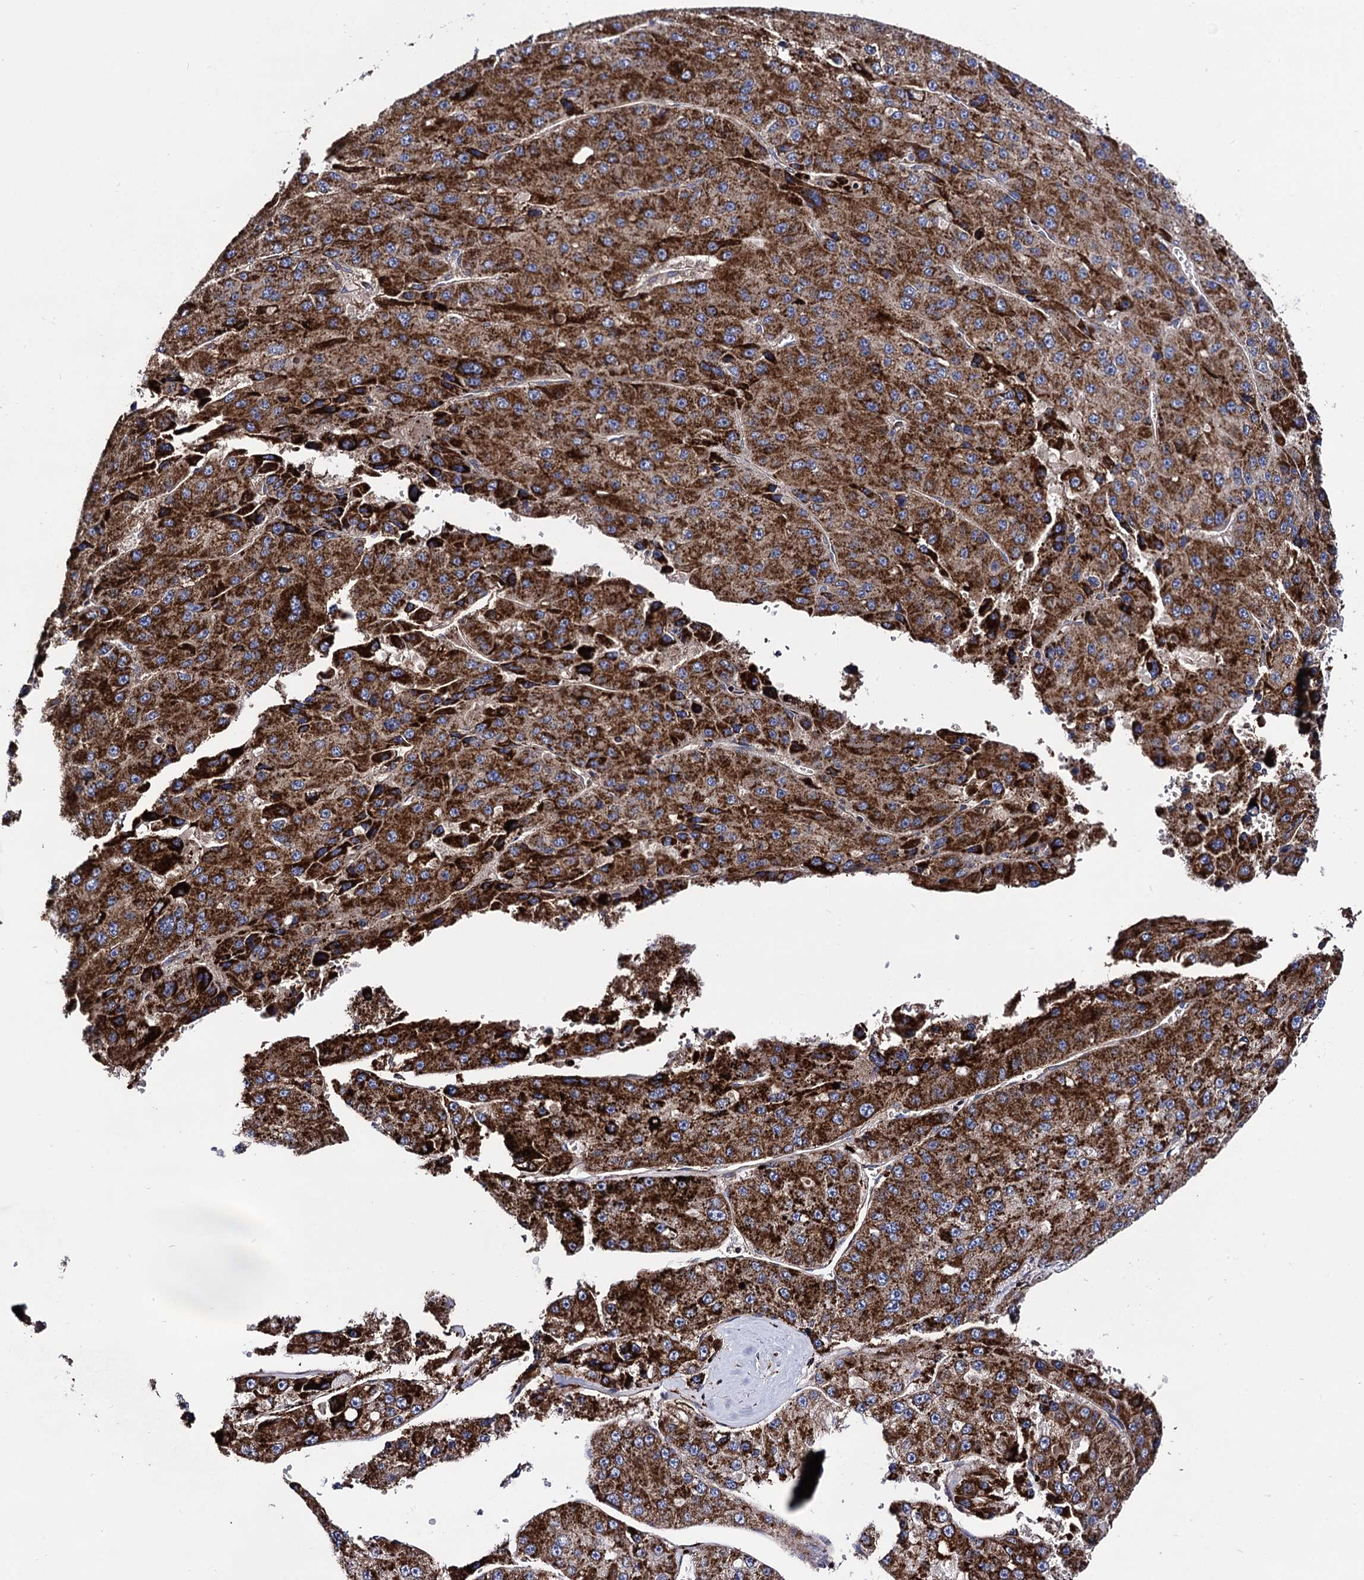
{"staining": {"intensity": "strong", "quantity": ">75%", "location": "cytoplasmic/membranous"}, "tissue": "liver cancer", "cell_type": "Tumor cells", "image_type": "cancer", "snomed": [{"axis": "morphology", "description": "Carcinoma, Hepatocellular, NOS"}, {"axis": "topography", "description": "Liver"}], "caption": "Protein expression analysis of liver cancer displays strong cytoplasmic/membranous staining in approximately >75% of tumor cells.", "gene": "IQCH", "patient": {"sex": "female", "age": 73}}